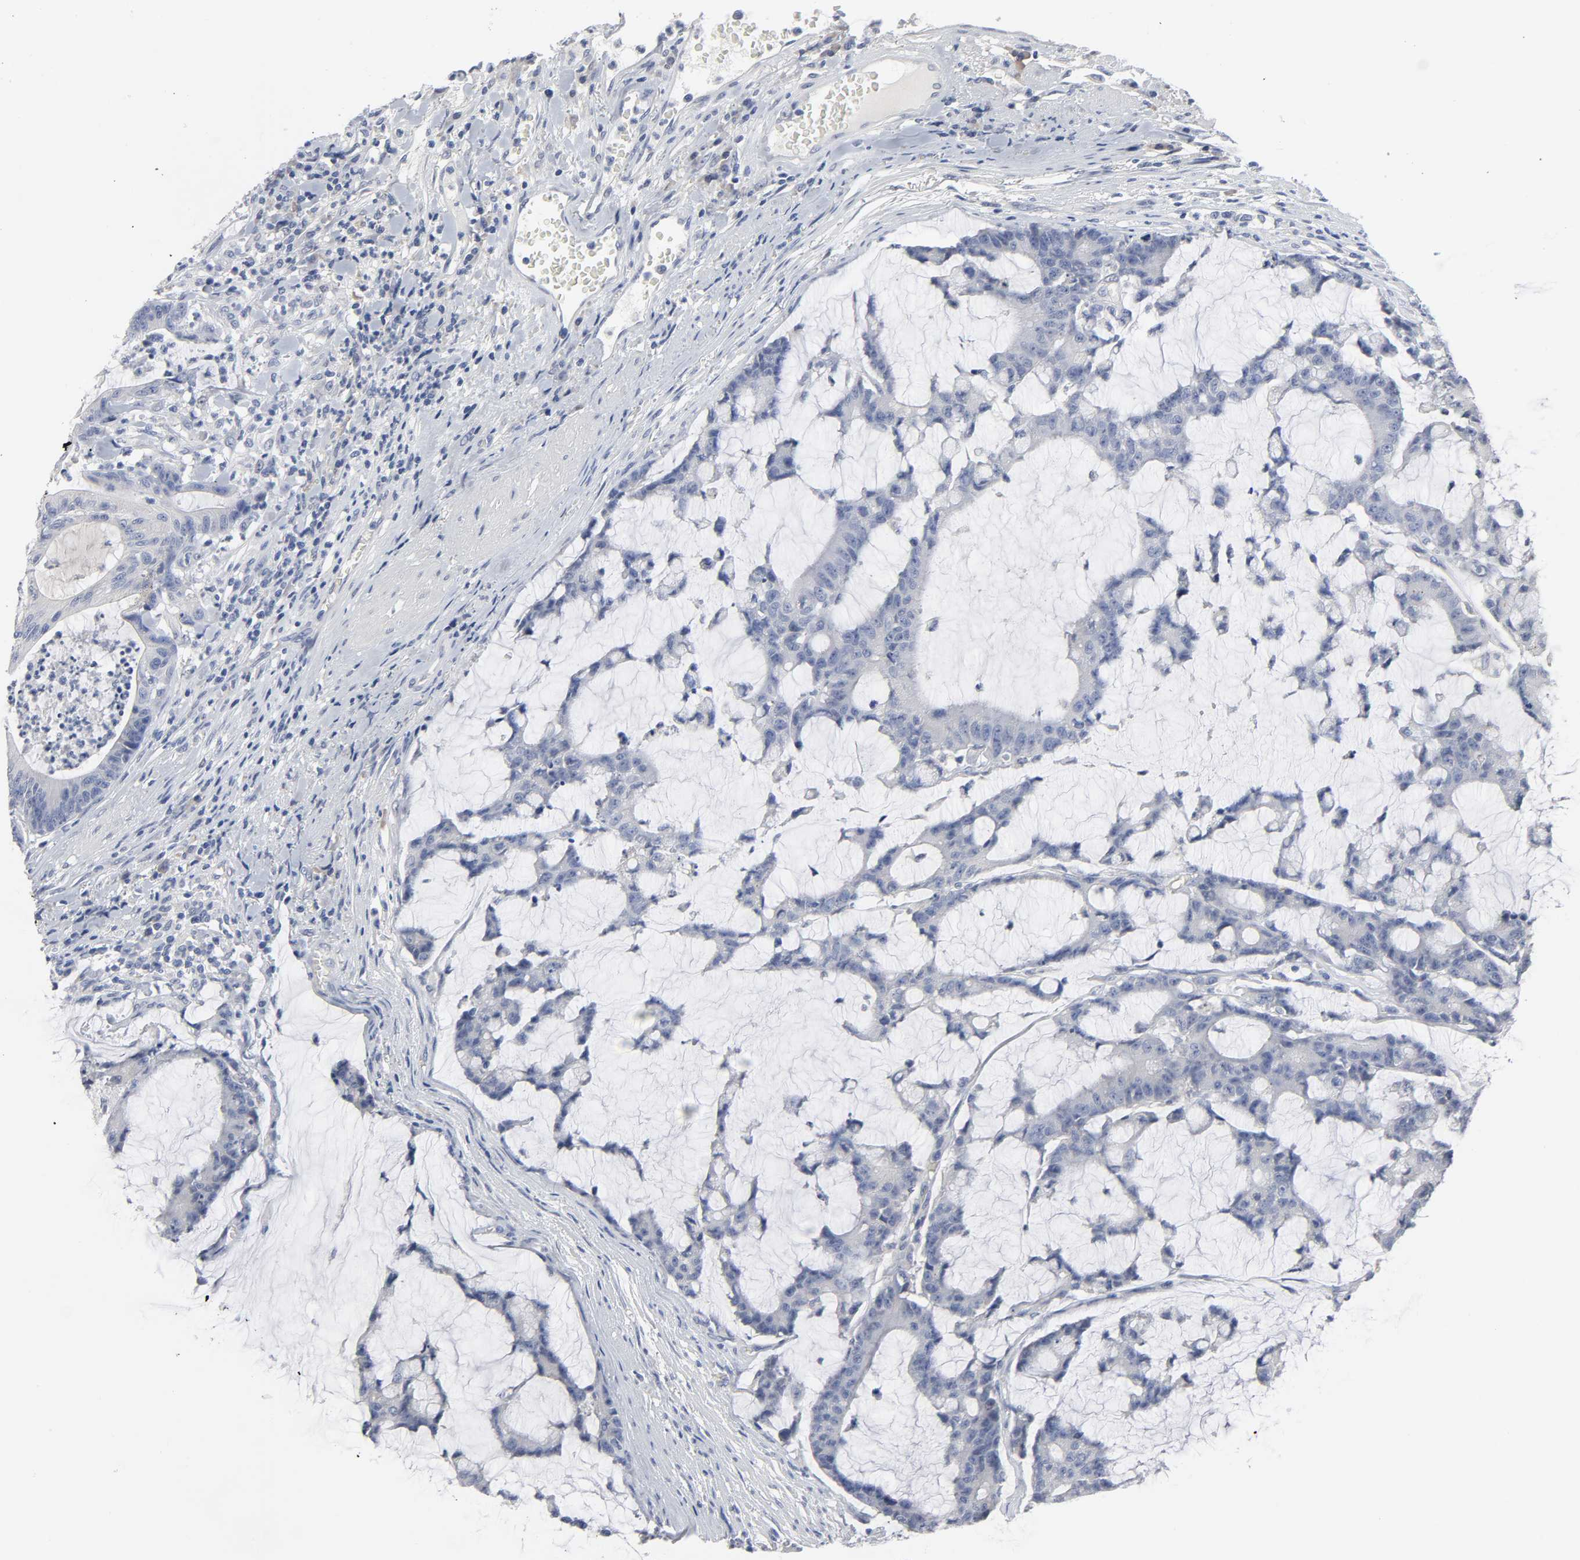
{"staining": {"intensity": "negative", "quantity": "none", "location": "none"}, "tissue": "colorectal cancer", "cell_type": "Tumor cells", "image_type": "cancer", "snomed": [{"axis": "morphology", "description": "Adenocarcinoma, NOS"}, {"axis": "topography", "description": "Colon"}], "caption": "Micrograph shows no protein expression in tumor cells of colorectal cancer (adenocarcinoma) tissue. (Stains: DAB immunohistochemistry (IHC) with hematoxylin counter stain, Microscopy: brightfield microscopy at high magnification).", "gene": "SALL2", "patient": {"sex": "female", "age": 84}}